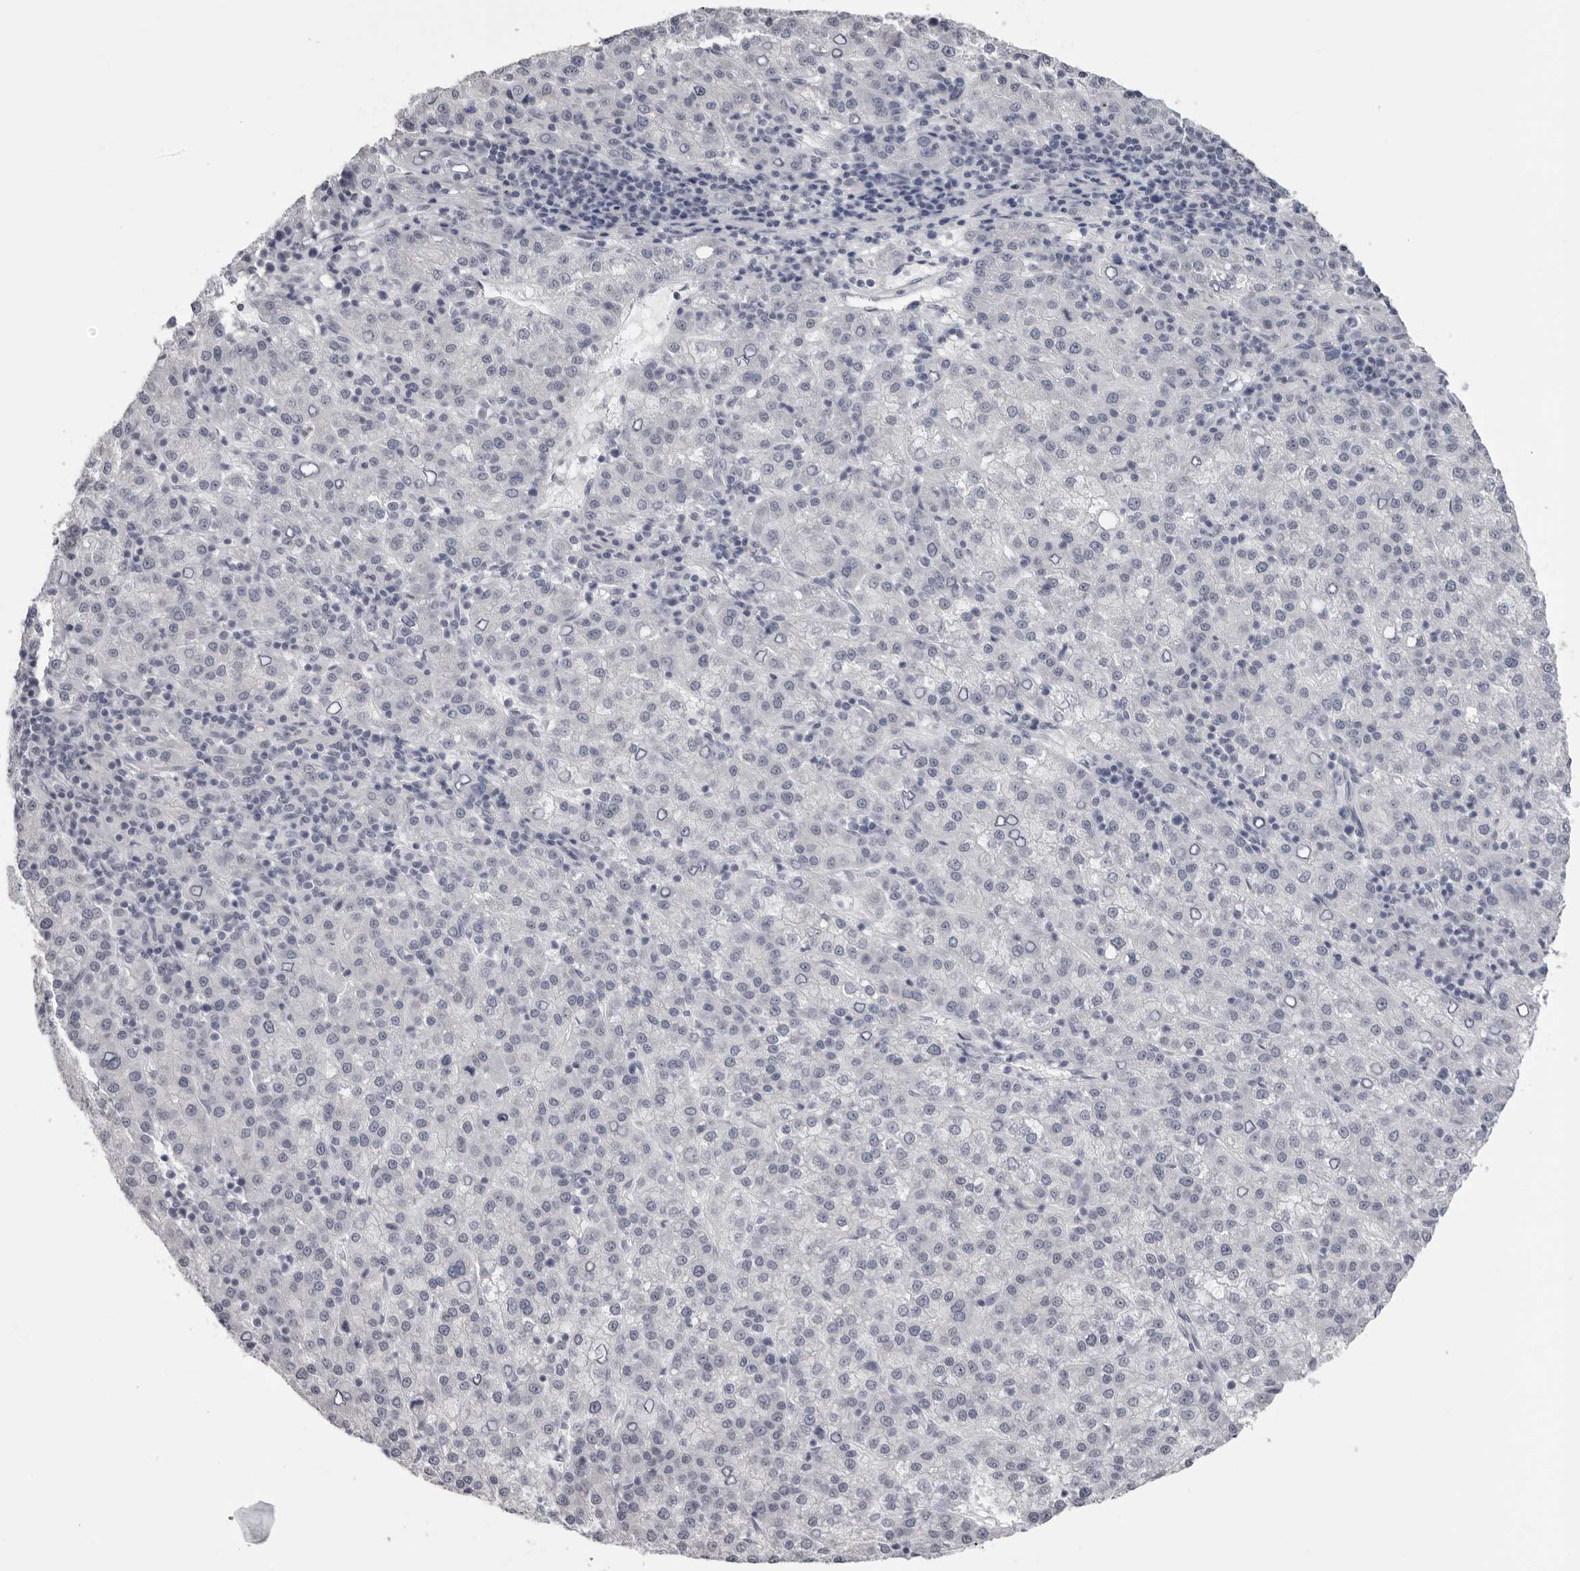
{"staining": {"intensity": "negative", "quantity": "none", "location": "none"}, "tissue": "liver cancer", "cell_type": "Tumor cells", "image_type": "cancer", "snomed": [{"axis": "morphology", "description": "Carcinoma, Hepatocellular, NOS"}, {"axis": "topography", "description": "Liver"}], "caption": "A high-resolution photomicrograph shows immunohistochemistry (IHC) staining of liver cancer (hepatocellular carcinoma), which reveals no significant expression in tumor cells.", "gene": "DNALI1", "patient": {"sex": "female", "age": 58}}